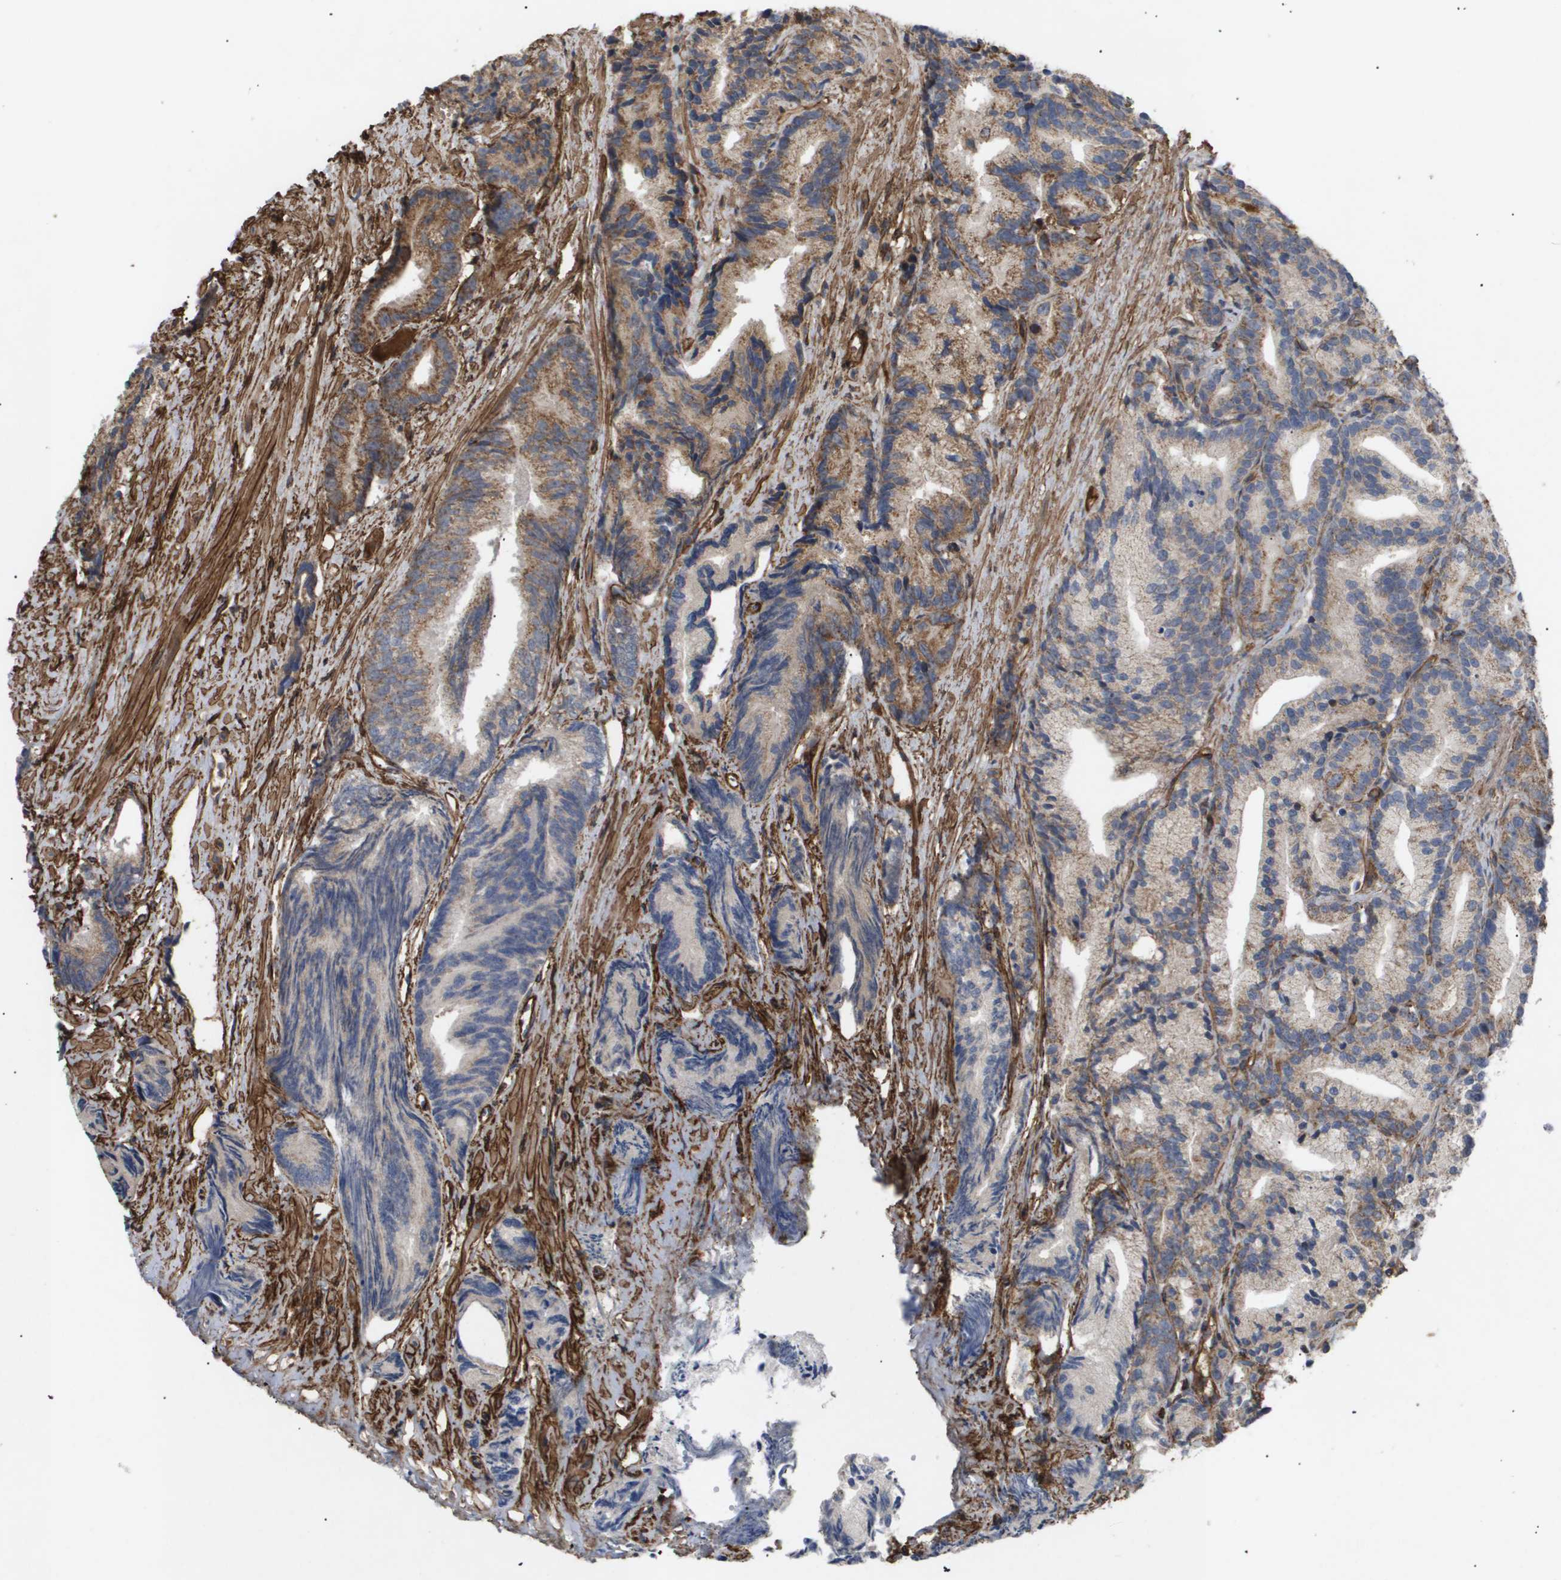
{"staining": {"intensity": "moderate", "quantity": "25%-75%", "location": "cytoplasmic/membranous"}, "tissue": "prostate cancer", "cell_type": "Tumor cells", "image_type": "cancer", "snomed": [{"axis": "morphology", "description": "Adenocarcinoma, Low grade"}, {"axis": "topography", "description": "Prostate"}], "caption": "Prostate low-grade adenocarcinoma stained with a protein marker exhibits moderate staining in tumor cells.", "gene": "TNS1", "patient": {"sex": "male", "age": 89}}